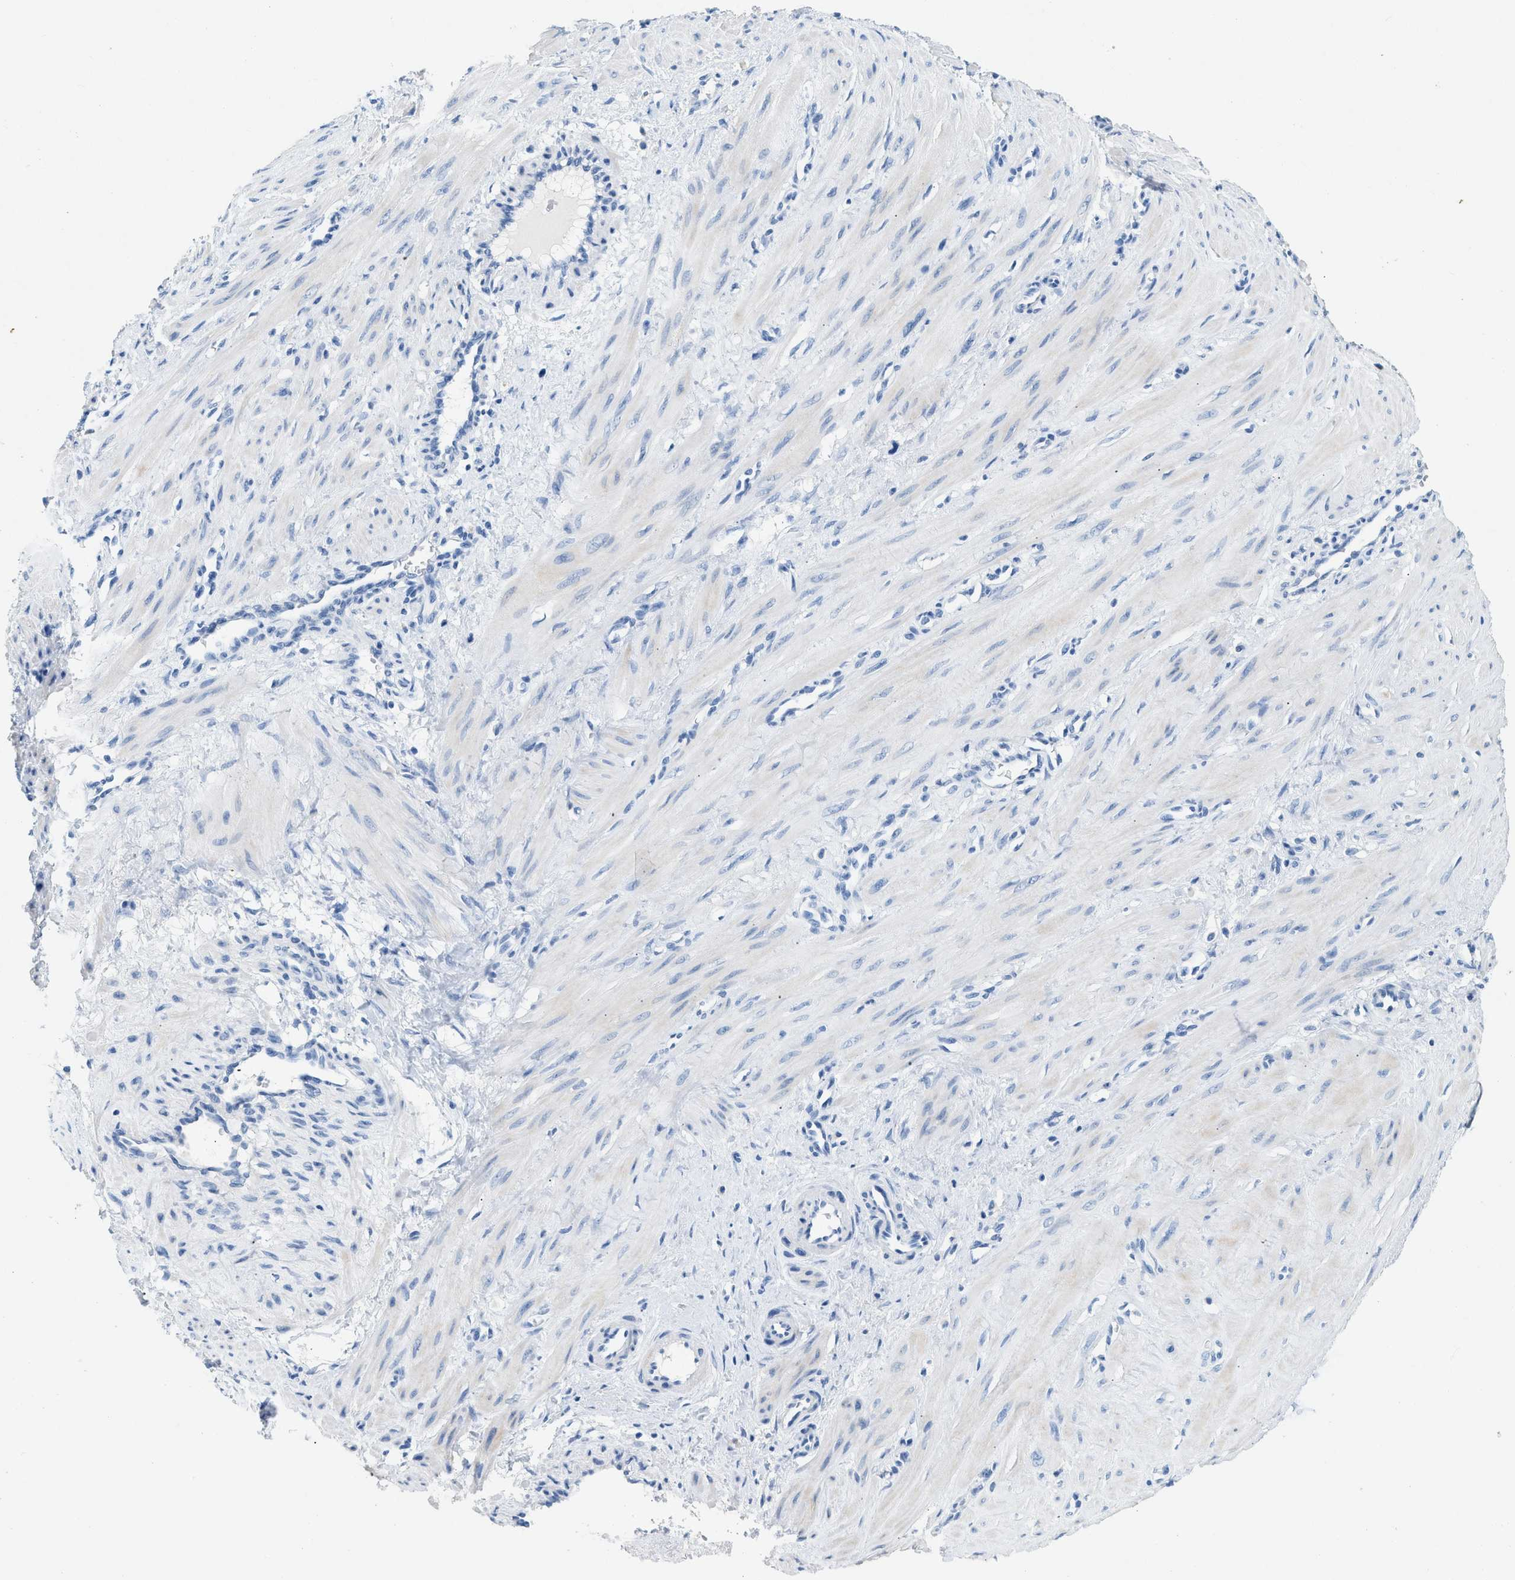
{"staining": {"intensity": "weak", "quantity": "<25%", "location": "cytoplasmic/membranous"}, "tissue": "smooth muscle", "cell_type": "Smooth muscle cells", "image_type": "normal", "snomed": [{"axis": "morphology", "description": "Normal tissue, NOS"}, {"axis": "topography", "description": "Endometrium"}], "caption": "Protein analysis of benign smooth muscle demonstrates no significant positivity in smooth muscle cells.", "gene": "HHATL", "patient": {"sex": "female", "age": 33}}